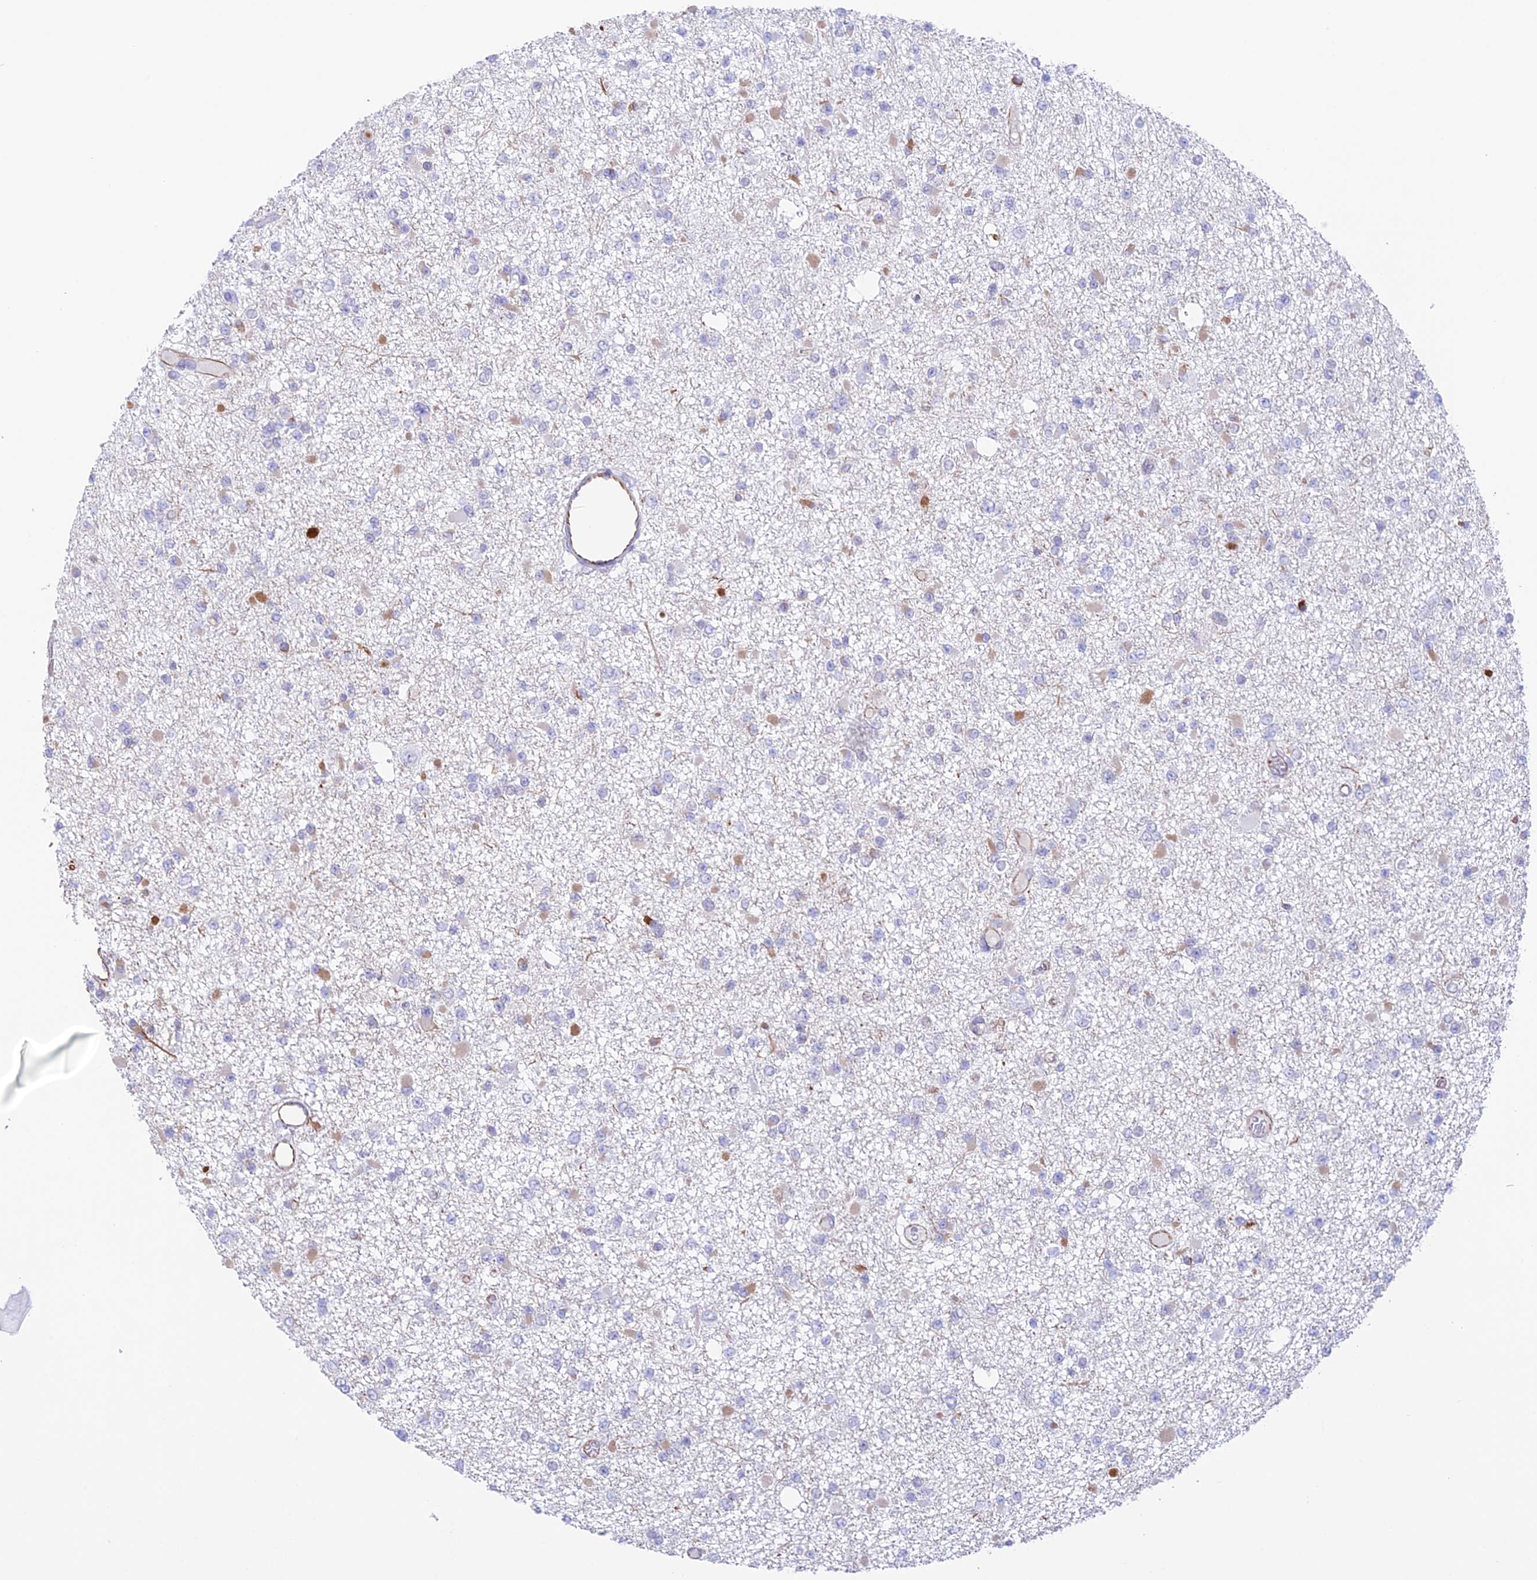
{"staining": {"intensity": "weak", "quantity": "<25%", "location": "cytoplasmic/membranous"}, "tissue": "glioma", "cell_type": "Tumor cells", "image_type": "cancer", "snomed": [{"axis": "morphology", "description": "Glioma, malignant, Low grade"}, {"axis": "topography", "description": "Brain"}], "caption": "Image shows no protein expression in tumor cells of glioma tissue. (Stains: DAB immunohistochemistry with hematoxylin counter stain, Microscopy: brightfield microscopy at high magnification).", "gene": "ZNF652", "patient": {"sex": "female", "age": 22}}